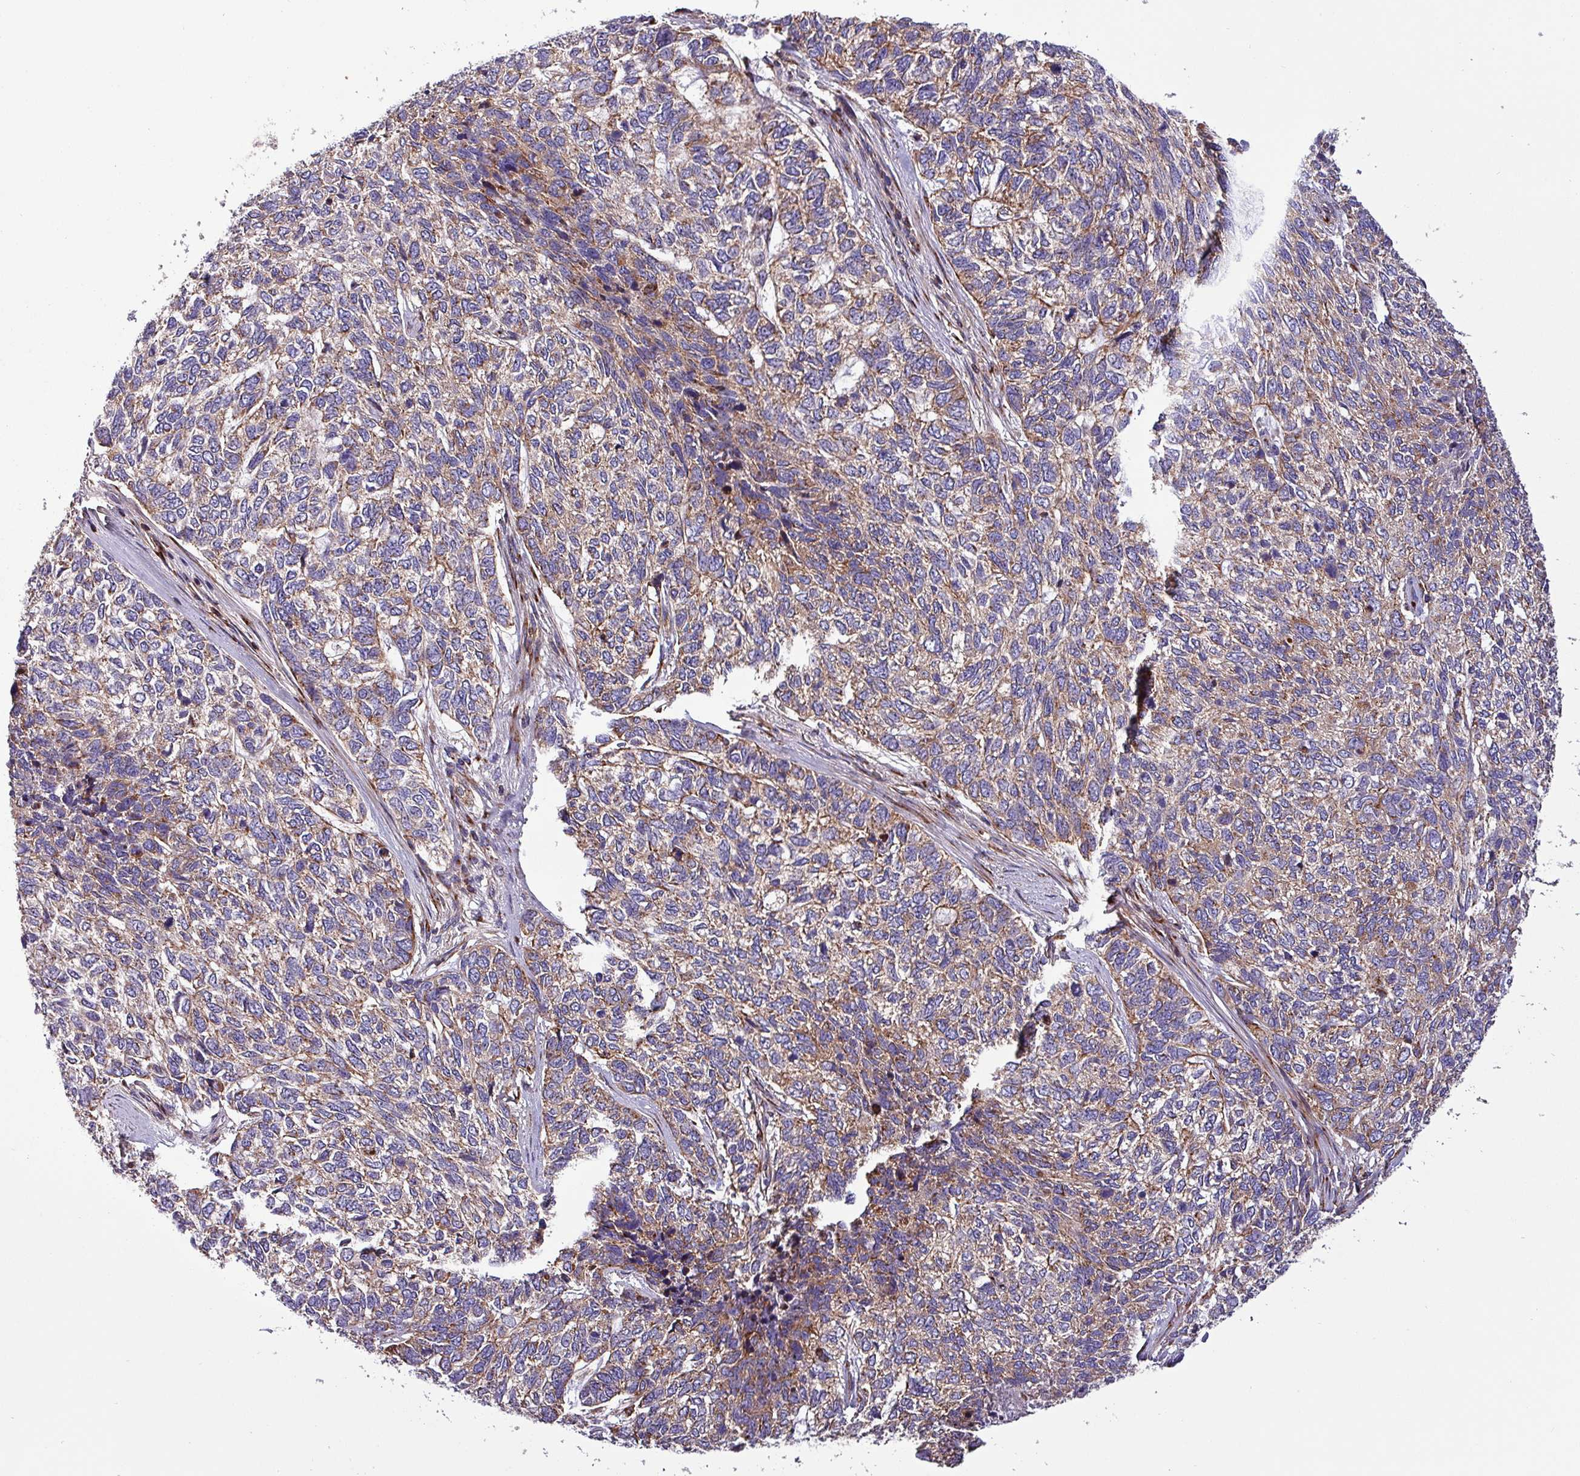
{"staining": {"intensity": "weak", "quantity": ">75%", "location": "cytoplasmic/membranous"}, "tissue": "skin cancer", "cell_type": "Tumor cells", "image_type": "cancer", "snomed": [{"axis": "morphology", "description": "Basal cell carcinoma"}, {"axis": "topography", "description": "Skin"}], "caption": "Immunohistochemistry (IHC) of skin basal cell carcinoma demonstrates low levels of weak cytoplasmic/membranous expression in about >75% of tumor cells. The staining was performed using DAB to visualize the protein expression in brown, while the nuclei were stained in blue with hematoxylin (Magnification: 20x).", "gene": "VAMP4", "patient": {"sex": "female", "age": 65}}